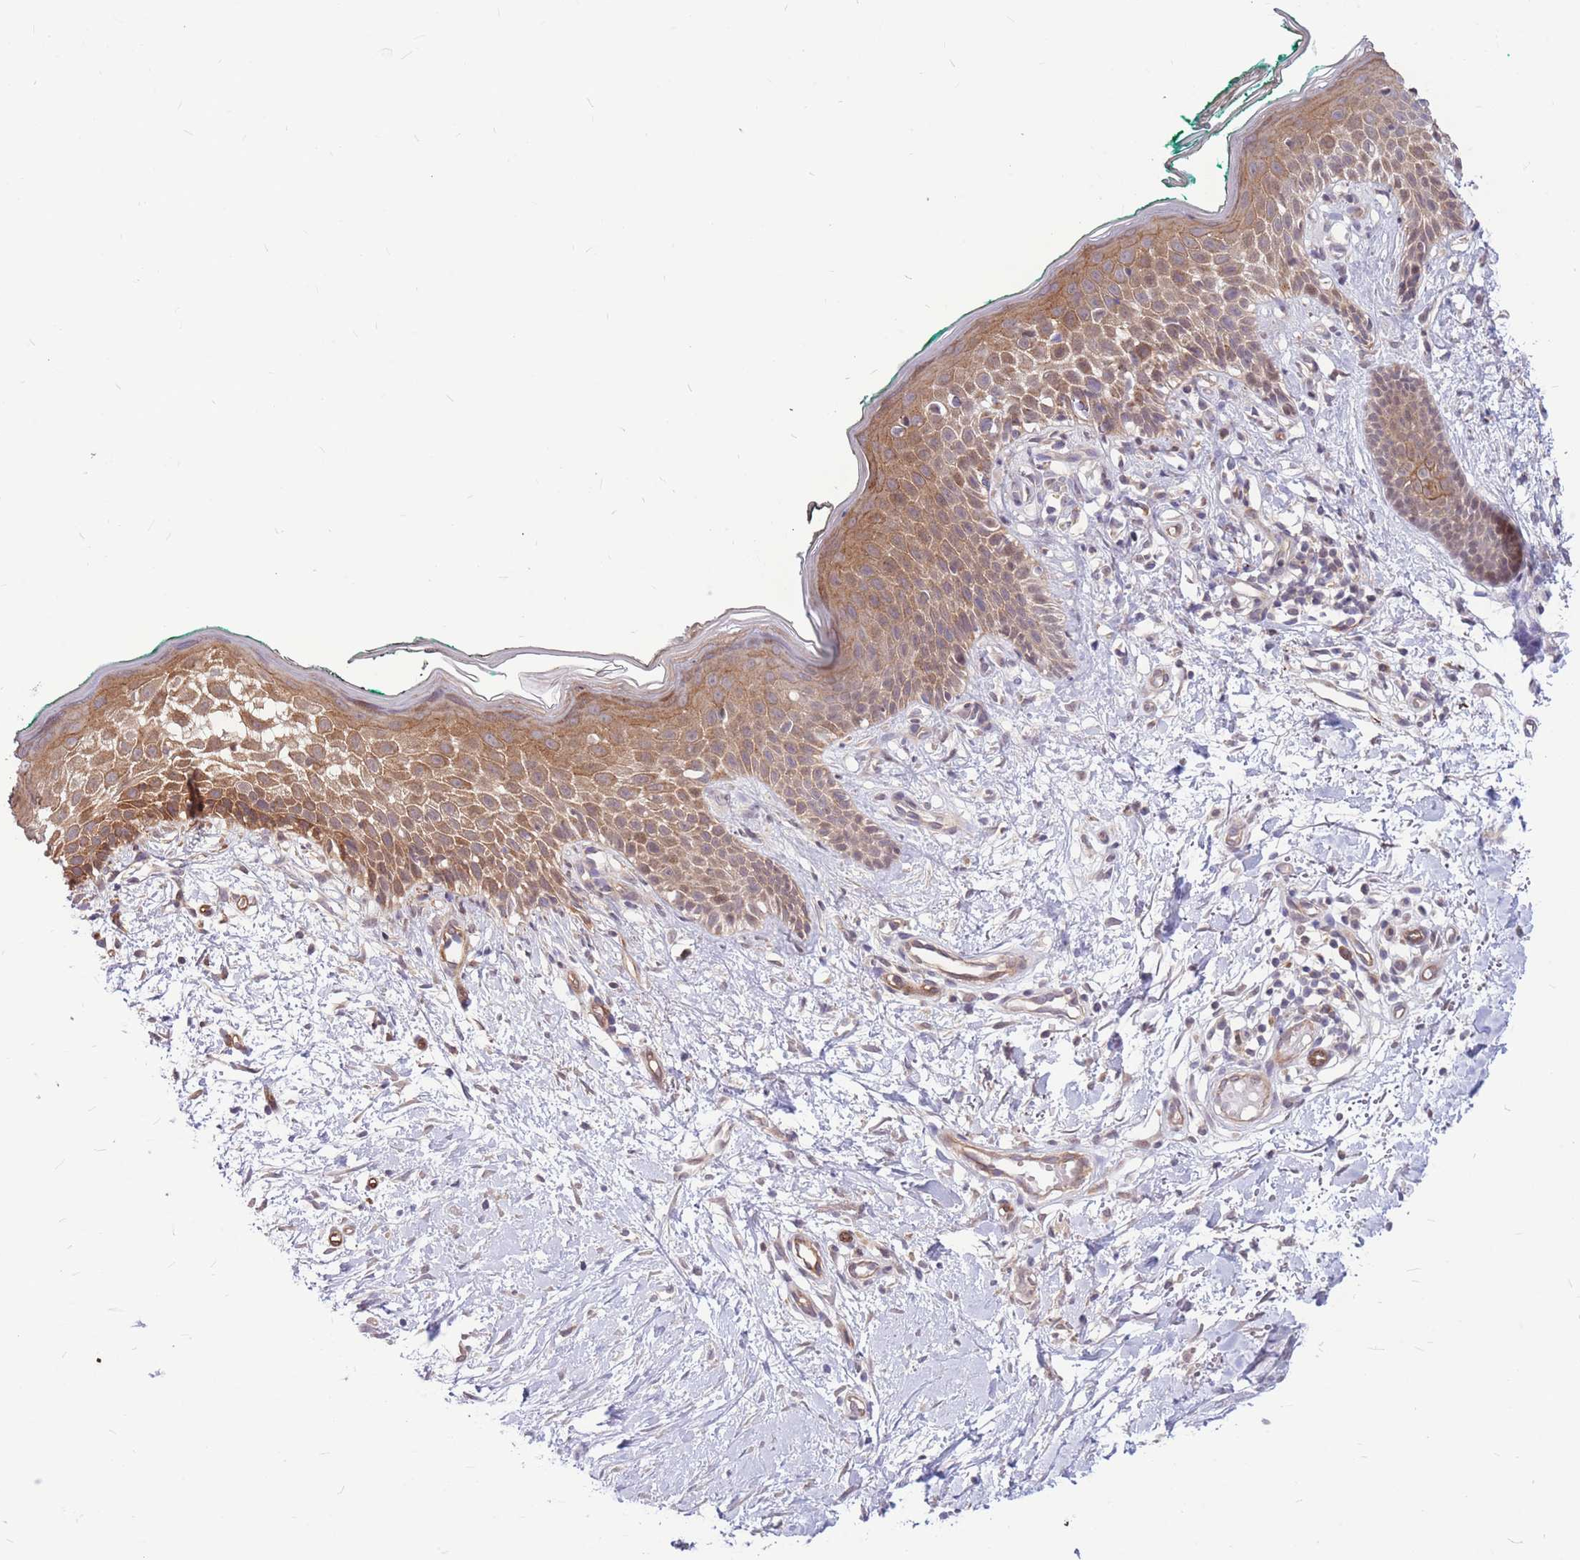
{"staining": {"intensity": "weak", "quantity": ">75%", "location": "cytoplasmic/membranous"}, "tissue": "skin", "cell_type": "Fibroblasts", "image_type": "normal", "snomed": [{"axis": "morphology", "description": "Normal tissue, NOS"}, {"axis": "morphology", "description": "Malignant melanoma, NOS"}, {"axis": "topography", "description": "Skin"}], "caption": "Protein positivity by IHC shows weak cytoplasmic/membranous expression in about >75% of fibroblasts in benign skin. Nuclei are stained in blue.", "gene": "TCF20", "patient": {"sex": "male", "age": 62}}